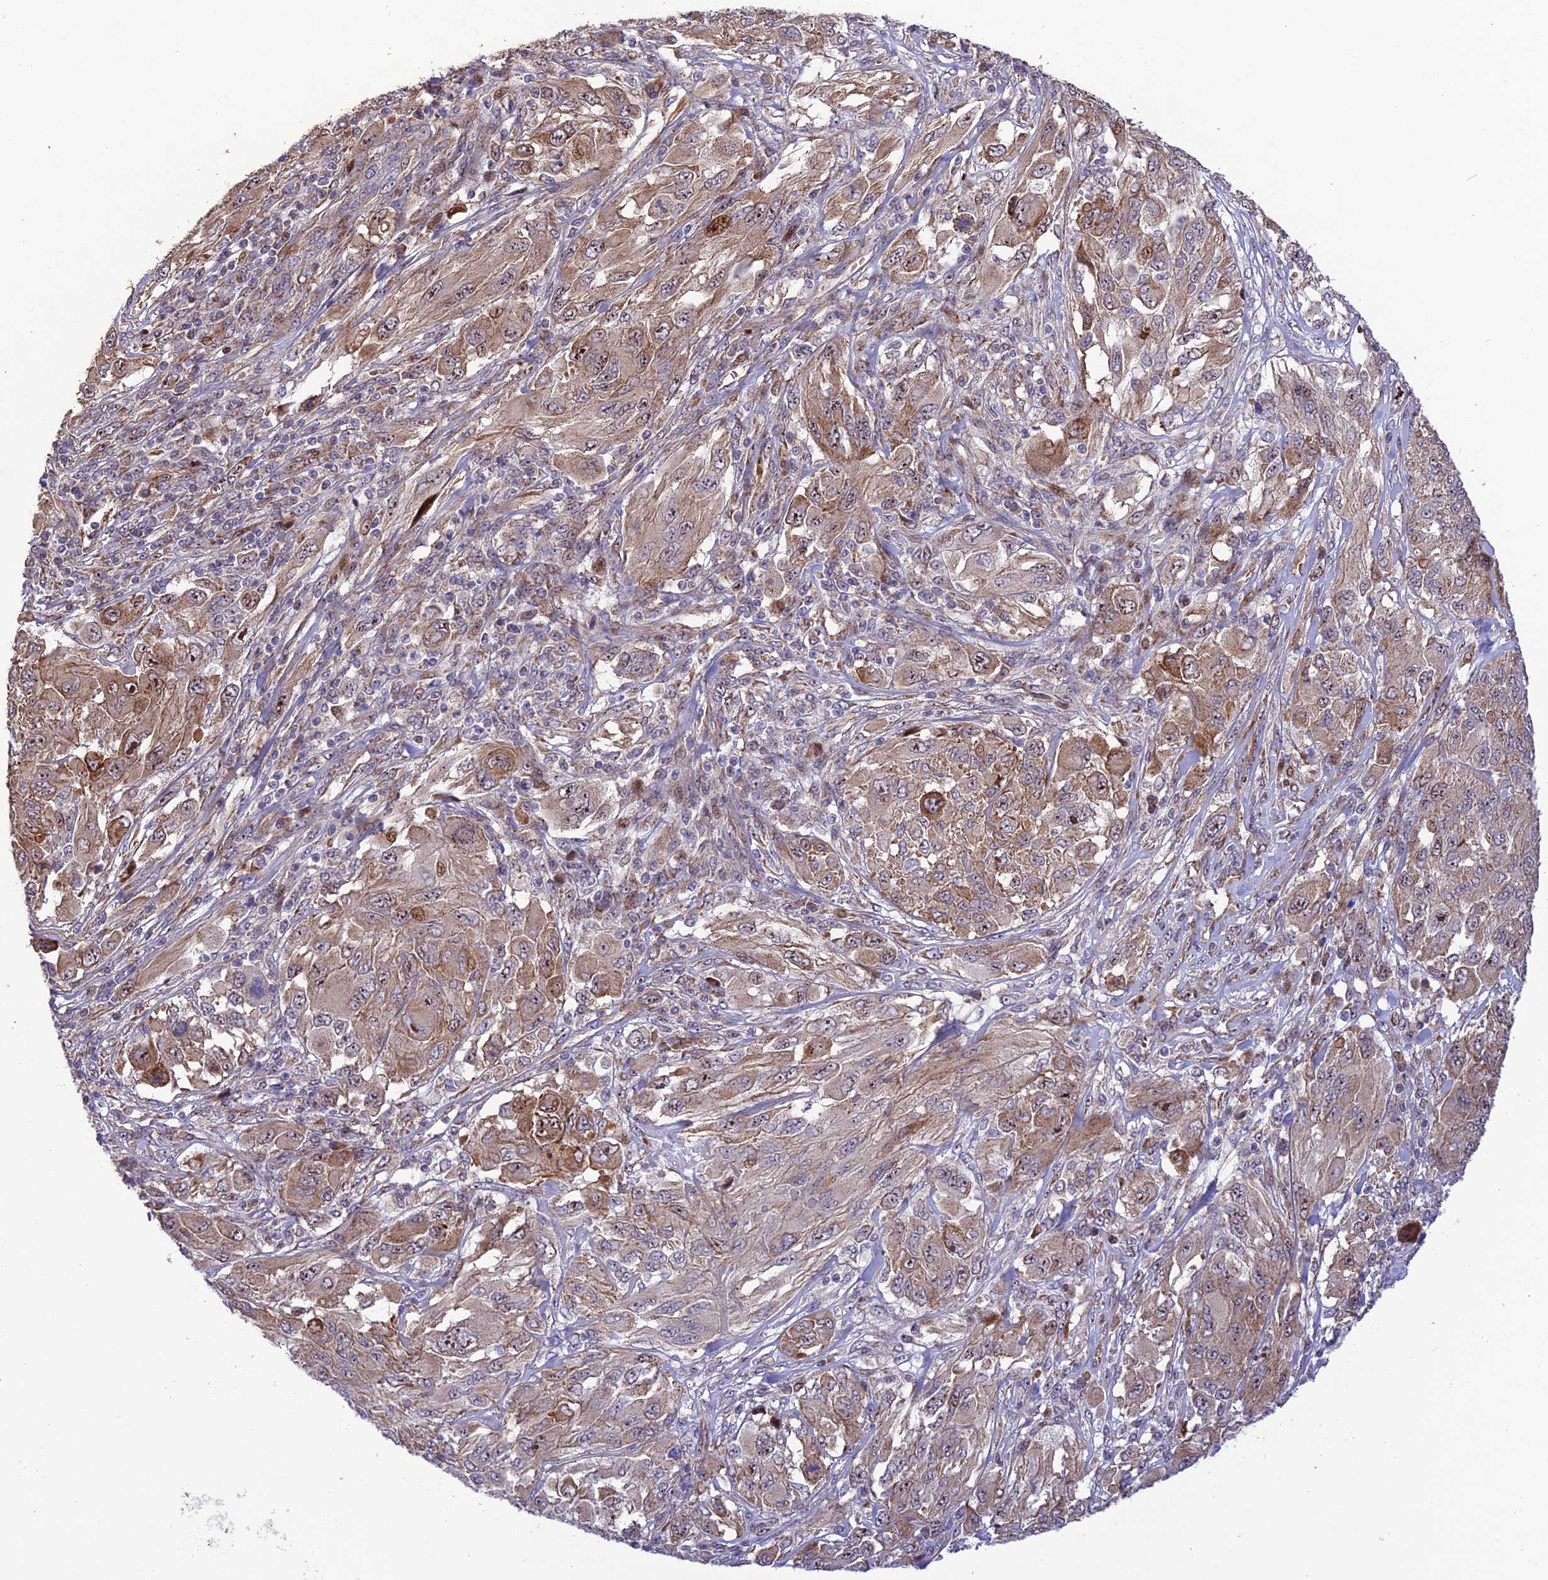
{"staining": {"intensity": "moderate", "quantity": ">75%", "location": "cytoplasmic/membranous,nuclear"}, "tissue": "melanoma", "cell_type": "Tumor cells", "image_type": "cancer", "snomed": [{"axis": "morphology", "description": "Malignant melanoma, NOS"}, {"axis": "topography", "description": "Skin"}], "caption": "DAB immunohistochemical staining of human malignant melanoma reveals moderate cytoplasmic/membranous and nuclear protein expression in about >75% of tumor cells.", "gene": "KBTBD7", "patient": {"sex": "female", "age": 91}}